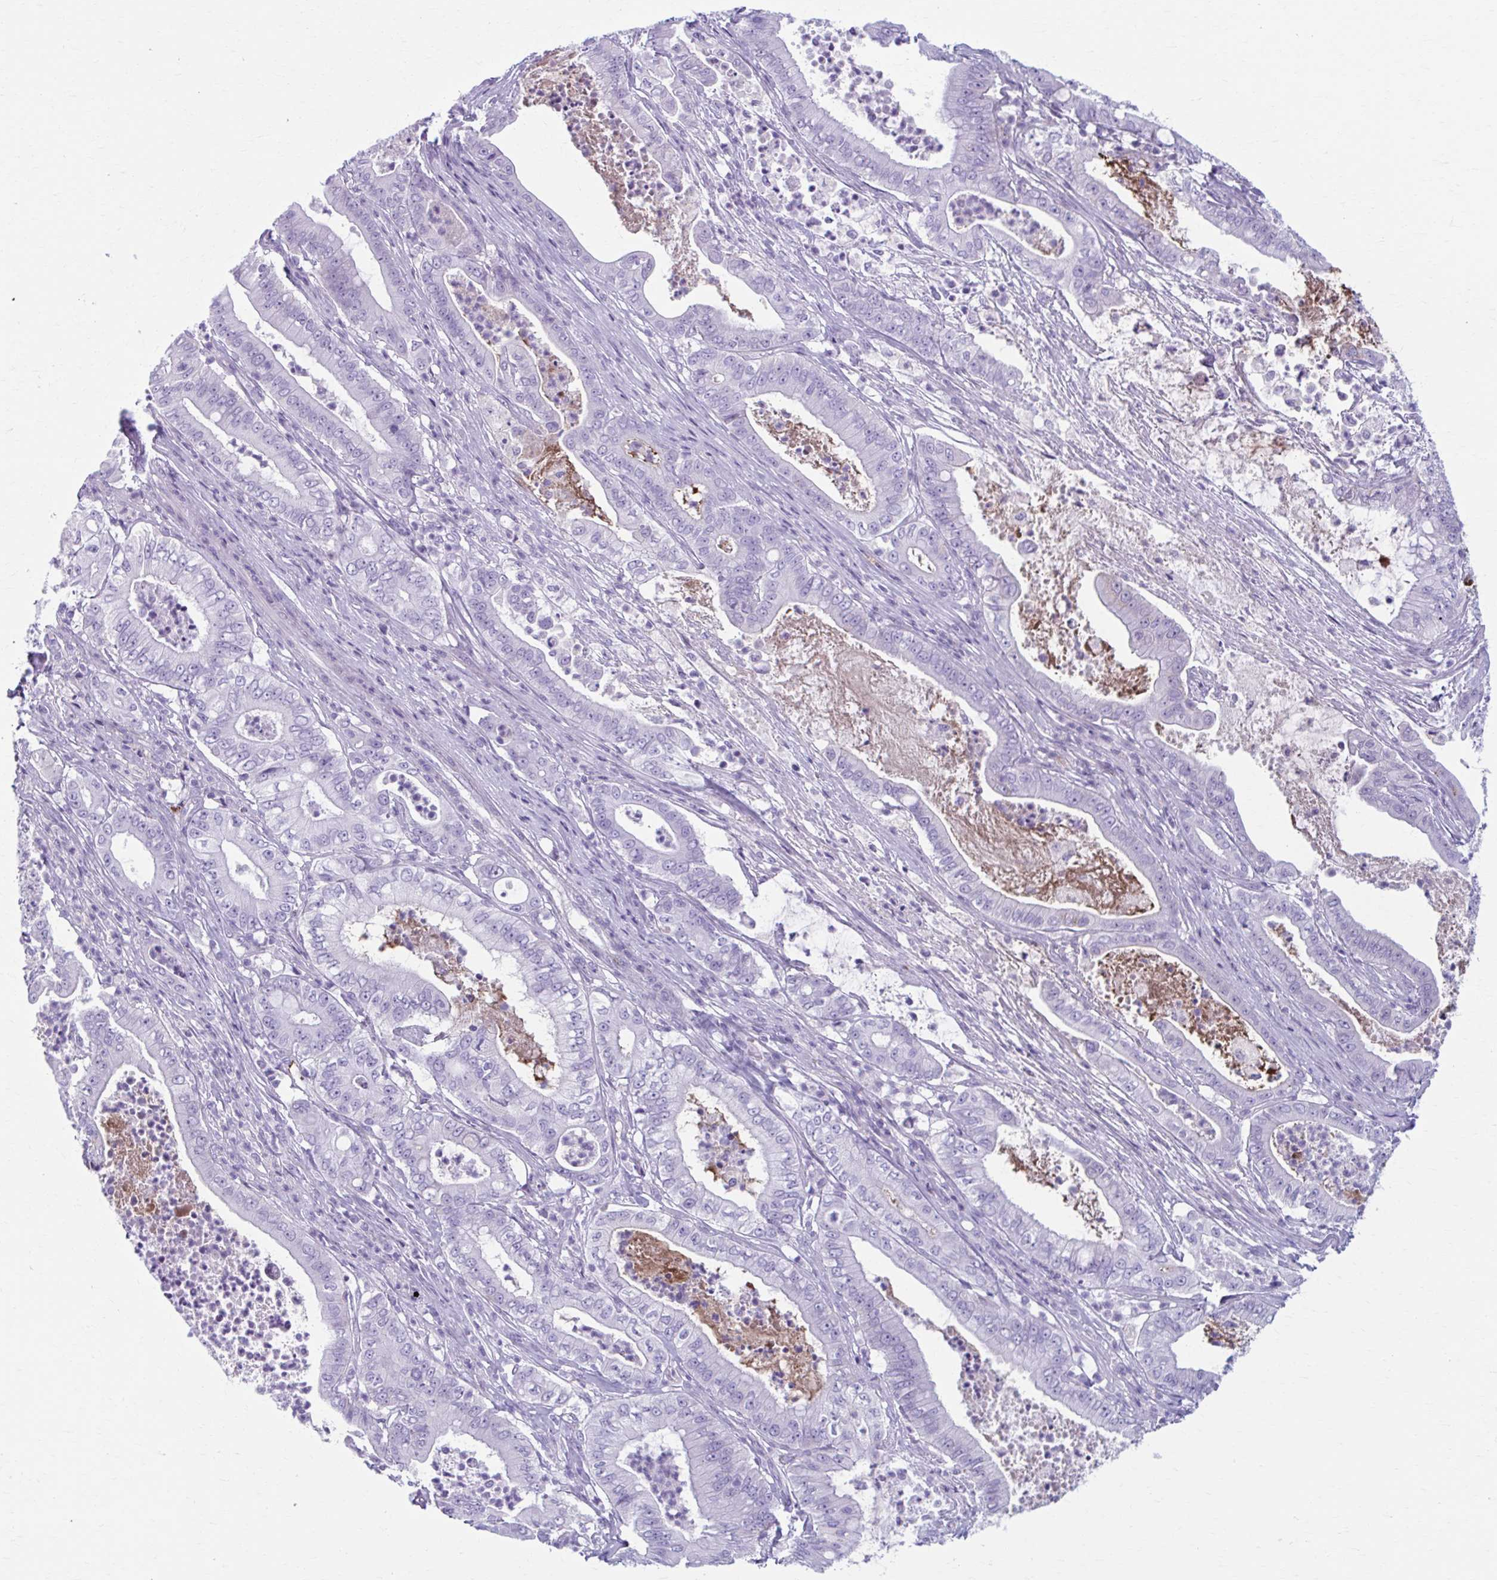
{"staining": {"intensity": "negative", "quantity": "none", "location": "none"}, "tissue": "pancreatic cancer", "cell_type": "Tumor cells", "image_type": "cancer", "snomed": [{"axis": "morphology", "description": "Adenocarcinoma, NOS"}, {"axis": "topography", "description": "Pancreas"}], "caption": "IHC micrograph of human pancreatic adenocarcinoma stained for a protein (brown), which demonstrates no expression in tumor cells.", "gene": "C12orf71", "patient": {"sex": "male", "age": 71}}